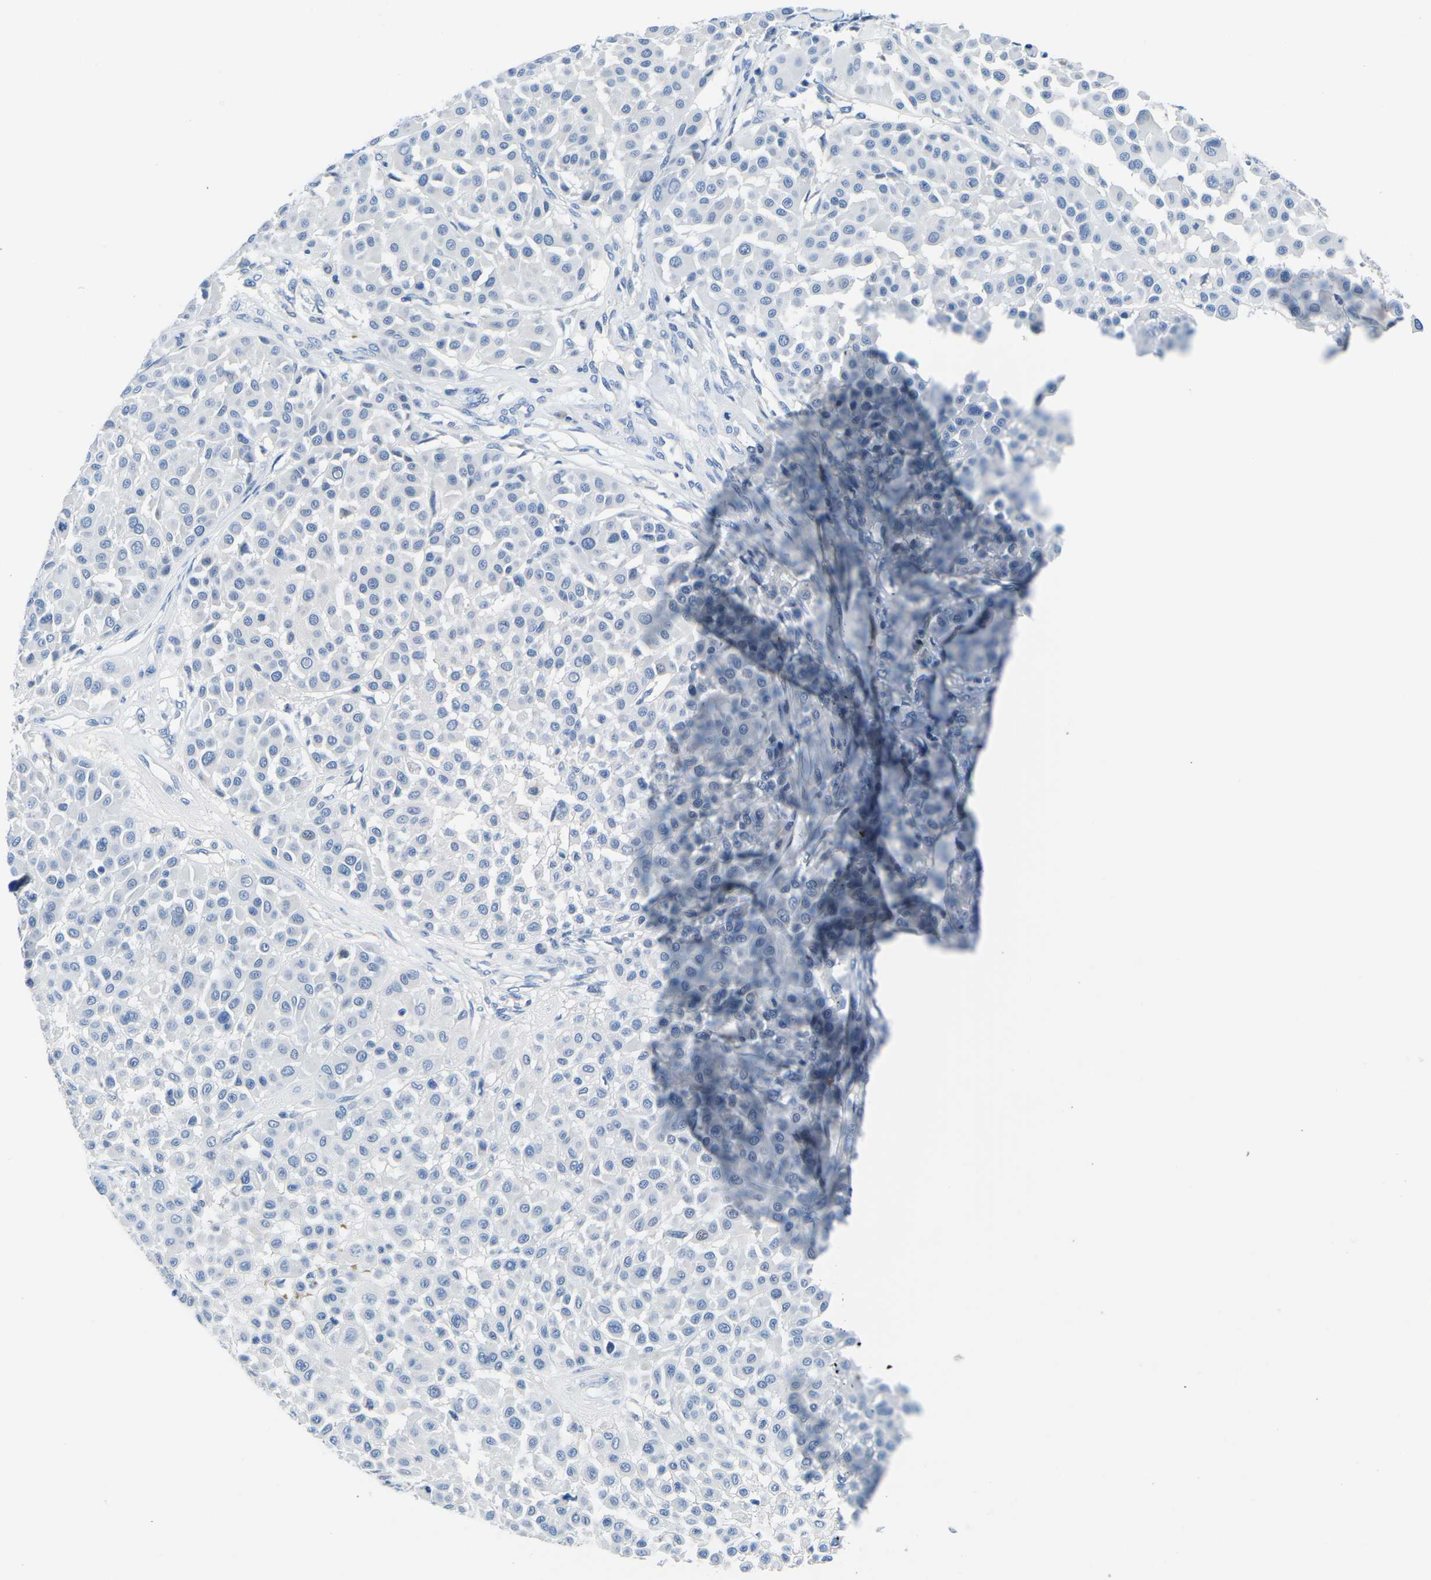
{"staining": {"intensity": "negative", "quantity": "none", "location": "none"}, "tissue": "melanoma", "cell_type": "Tumor cells", "image_type": "cancer", "snomed": [{"axis": "morphology", "description": "Malignant melanoma, Metastatic site"}, {"axis": "topography", "description": "Soft tissue"}], "caption": "Immunohistochemistry (IHC) of melanoma displays no staining in tumor cells.", "gene": "TM6SF1", "patient": {"sex": "male", "age": 41}}